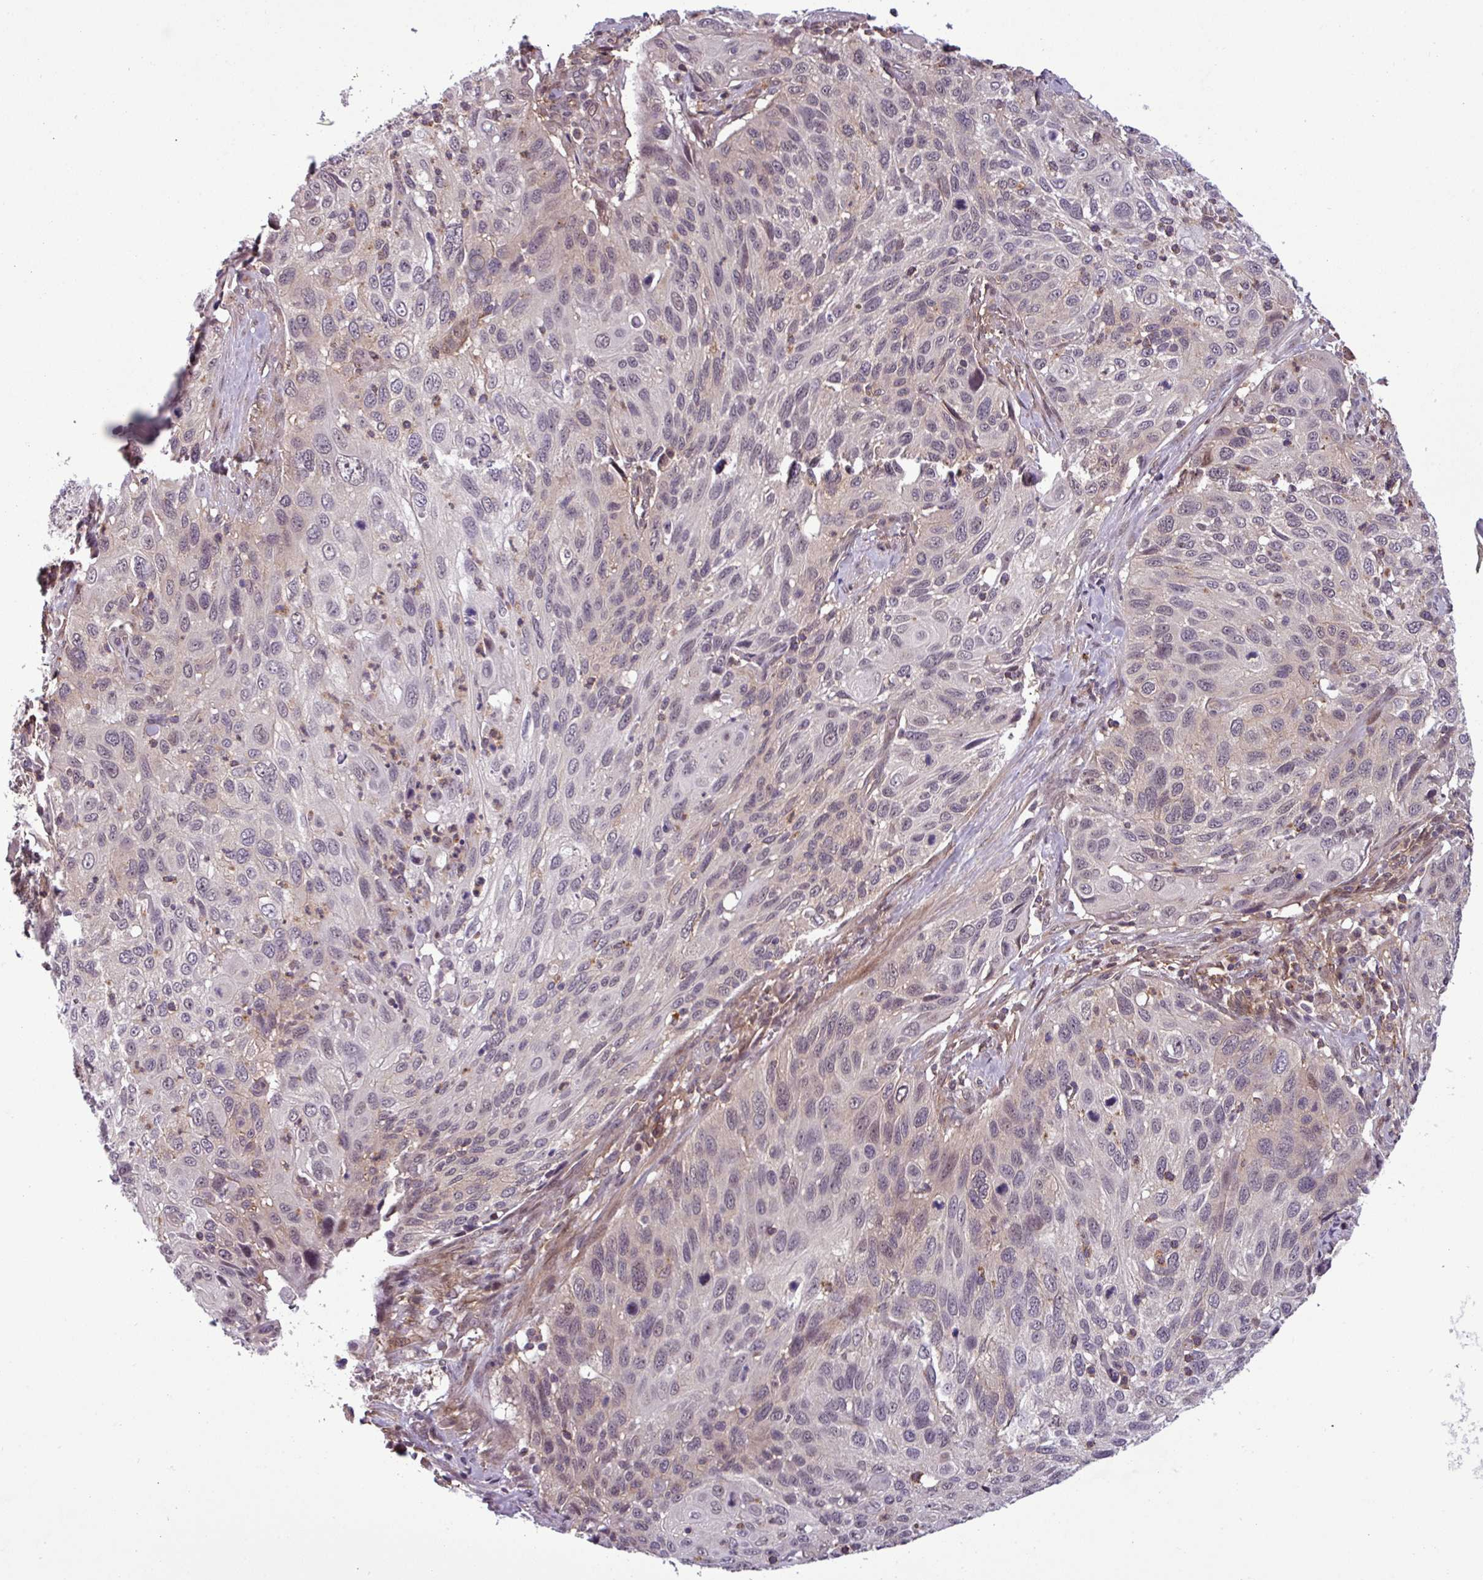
{"staining": {"intensity": "weak", "quantity": "<25%", "location": "cytoplasmic/membranous,nuclear"}, "tissue": "cervical cancer", "cell_type": "Tumor cells", "image_type": "cancer", "snomed": [{"axis": "morphology", "description": "Squamous cell carcinoma, NOS"}, {"axis": "topography", "description": "Cervix"}], "caption": "DAB (3,3'-diaminobenzidine) immunohistochemical staining of cervical squamous cell carcinoma displays no significant positivity in tumor cells. (DAB immunohistochemistry with hematoxylin counter stain).", "gene": "NPFFR1", "patient": {"sex": "female", "age": 70}}